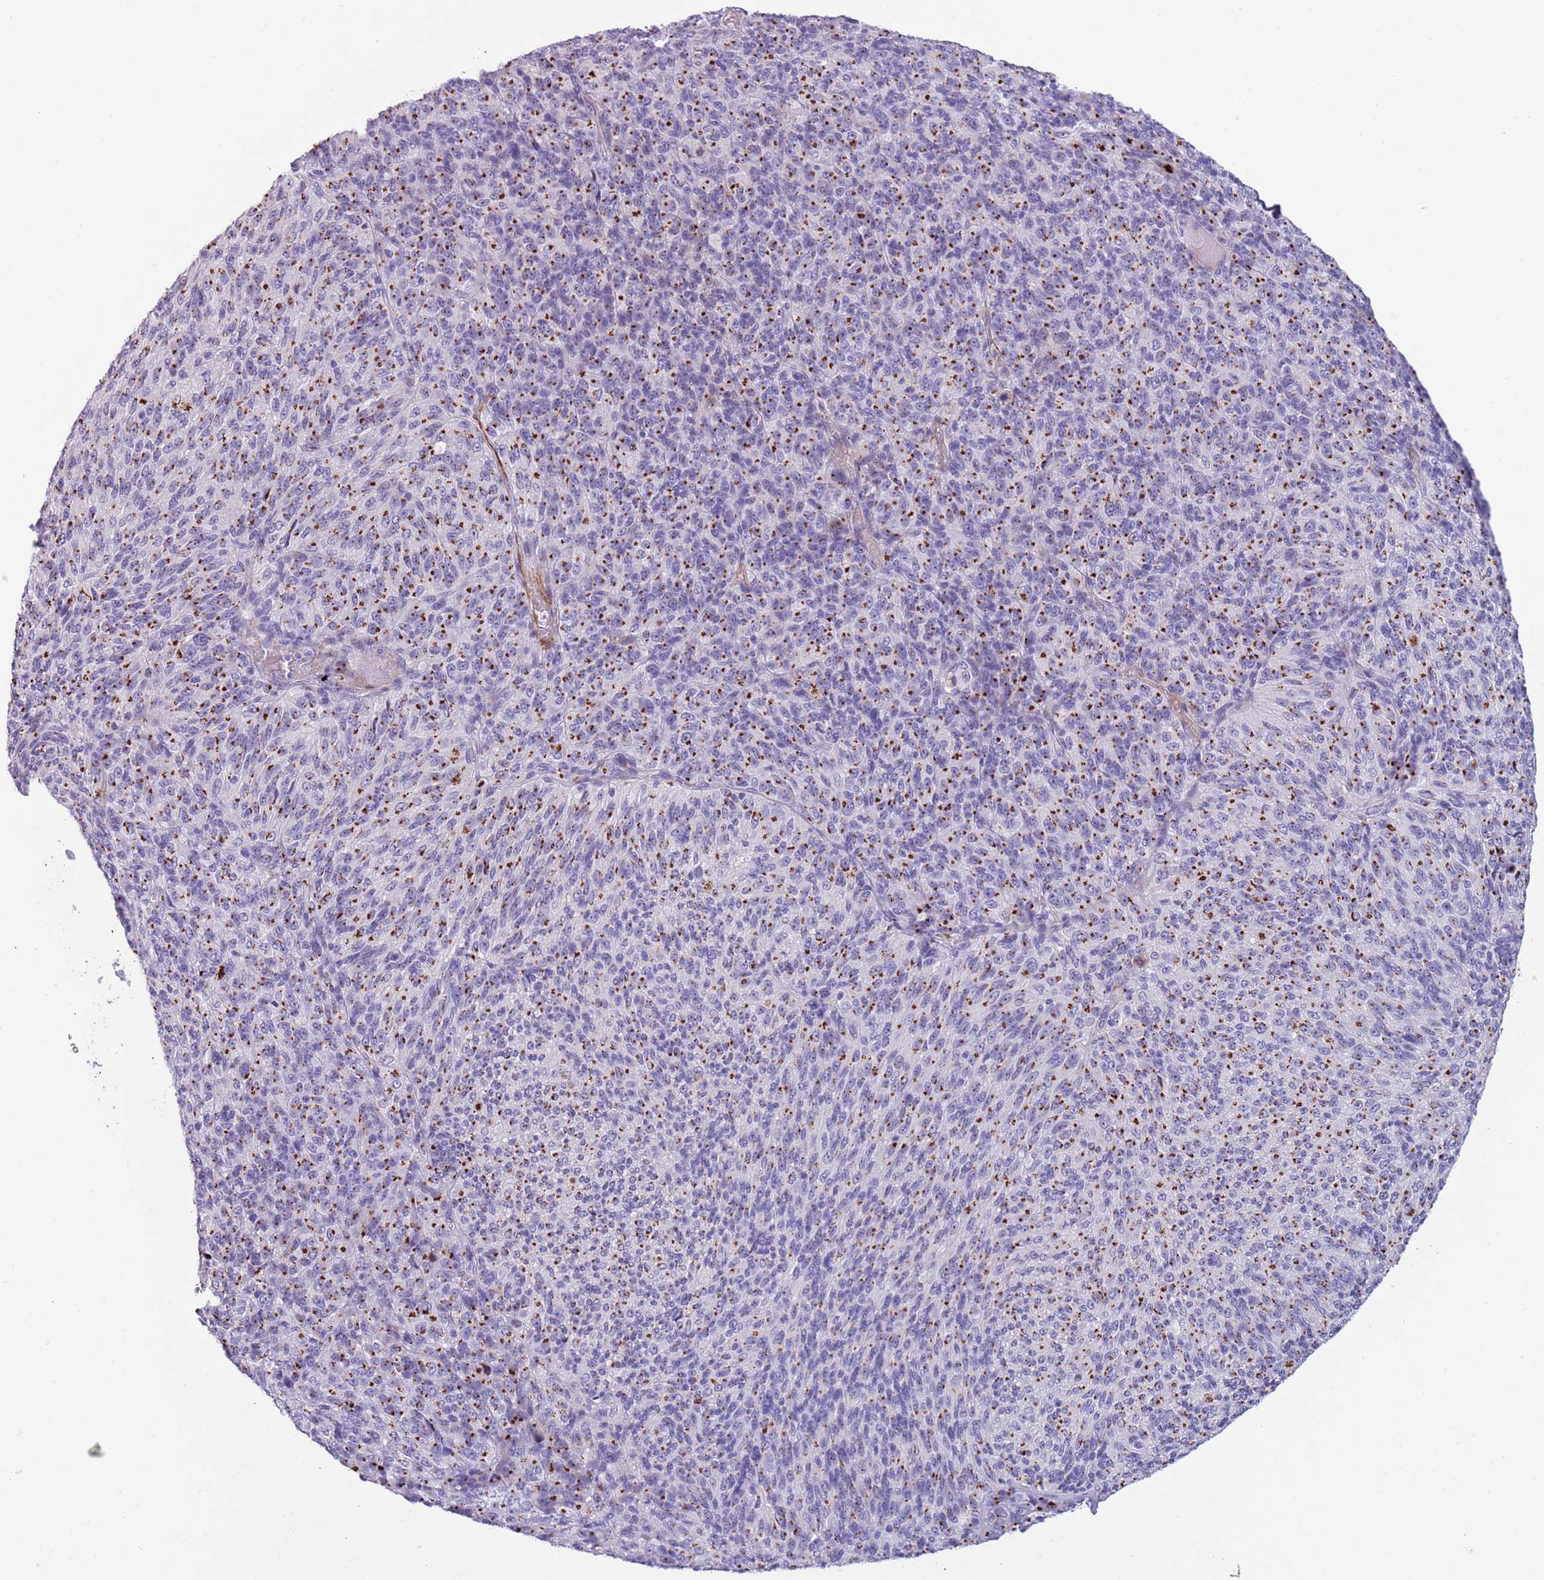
{"staining": {"intensity": "strong", "quantity": "25%-75%", "location": "cytoplasmic/membranous"}, "tissue": "melanoma", "cell_type": "Tumor cells", "image_type": "cancer", "snomed": [{"axis": "morphology", "description": "Malignant melanoma, Metastatic site"}, {"axis": "topography", "description": "Brain"}], "caption": "Strong cytoplasmic/membranous expression for a protein is appreciated in approximately 25%-75% of tumor cells of melanoma using immunohistochemistry (IHC).", "gene": "NBPF6", "patient": {"sex": "female", "age": 56}}